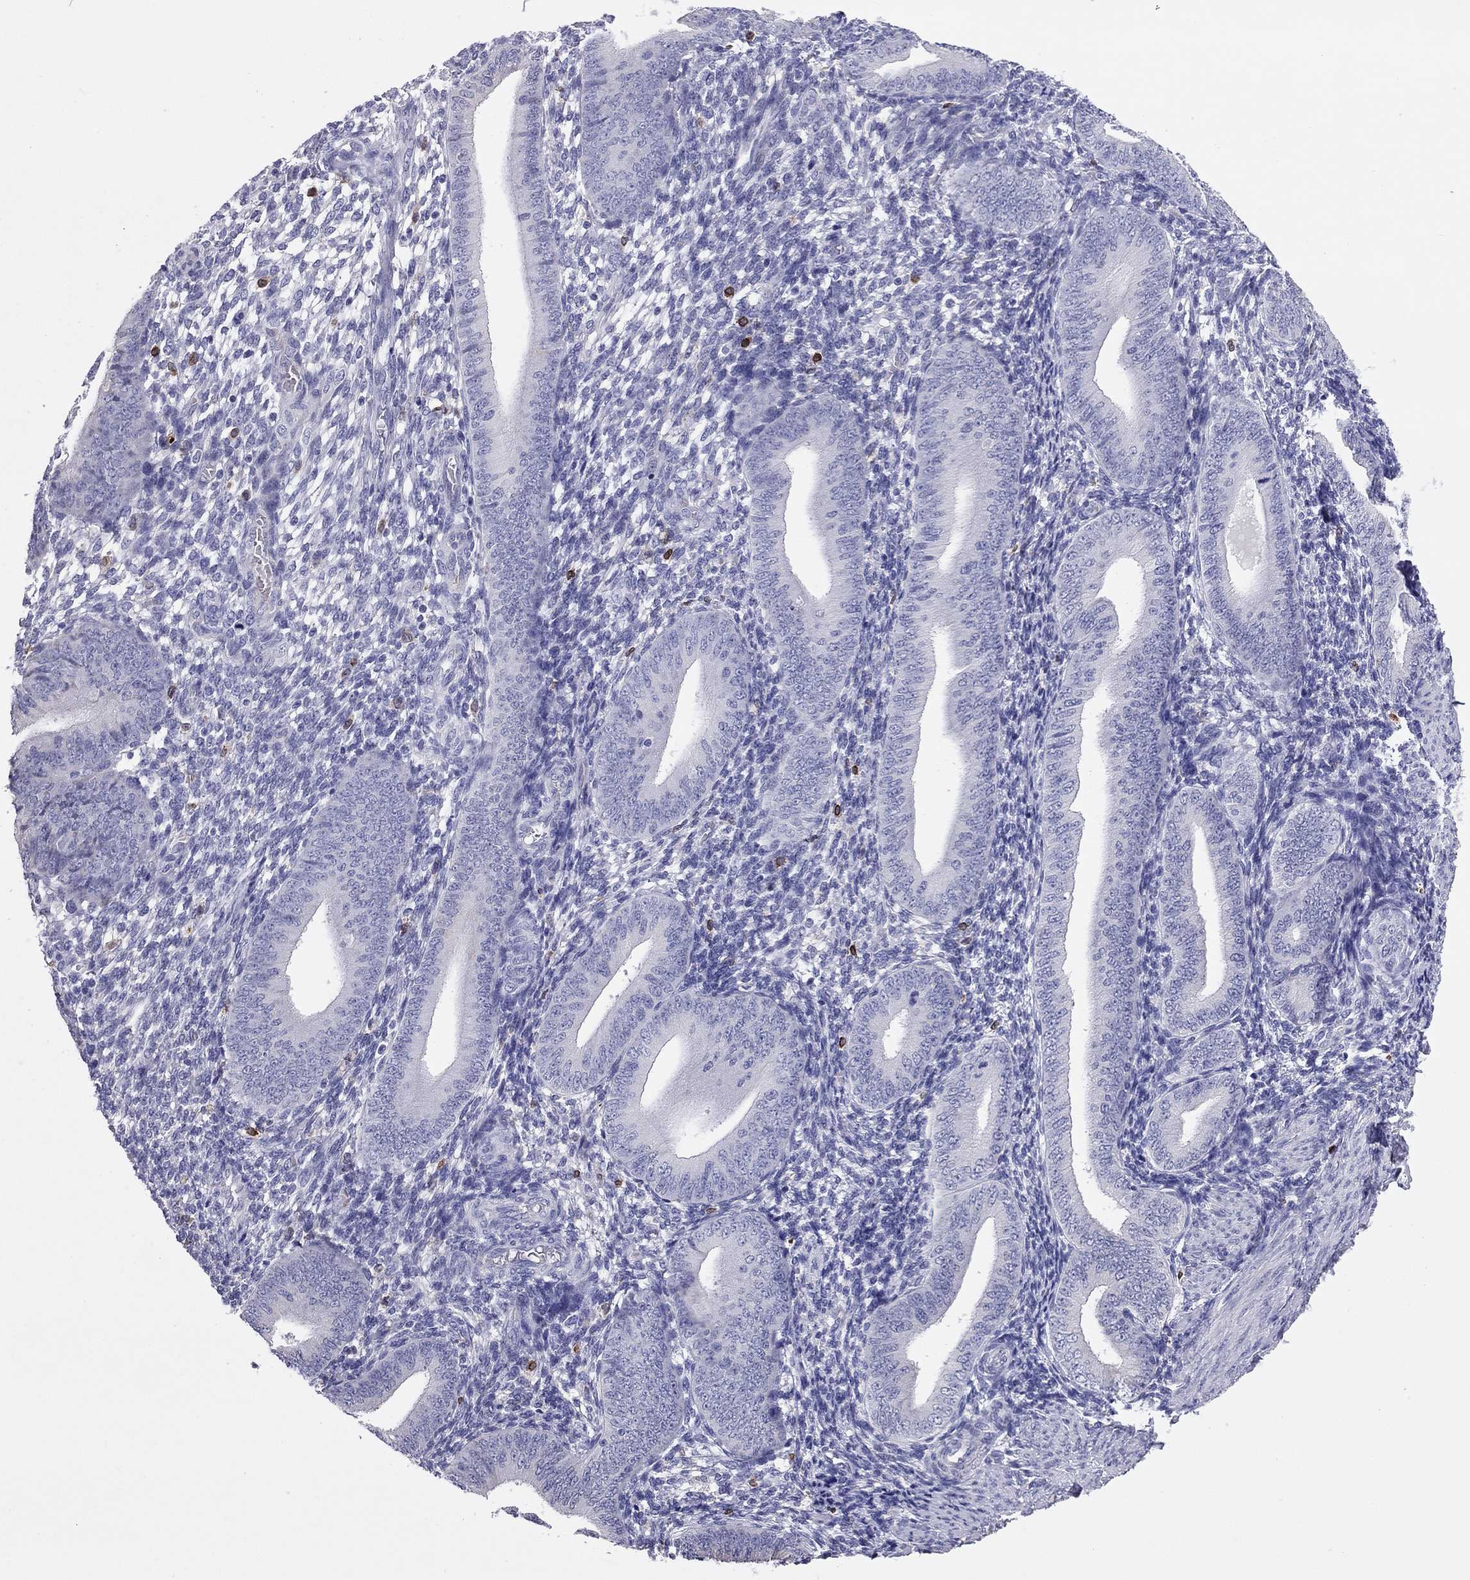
{"staining": {"intensity": "negative", "quantity": "none", "location": "none"}, "tissue": "endometrium", "cell_type": "Cells in endometrial stroma", "image_type": "normal", "snomed": [{"axis": "morphology", "description": "Normal tissue, NOS"}, {"axis": "topography", "description": "Endometrium"}], "caption": "Endometrium stained for a protein using immunohistochemistry shows no staining cells in endometrial stroma.", "gene": "ADORA2A", "patient": {"sex": "female", "age": 39}}